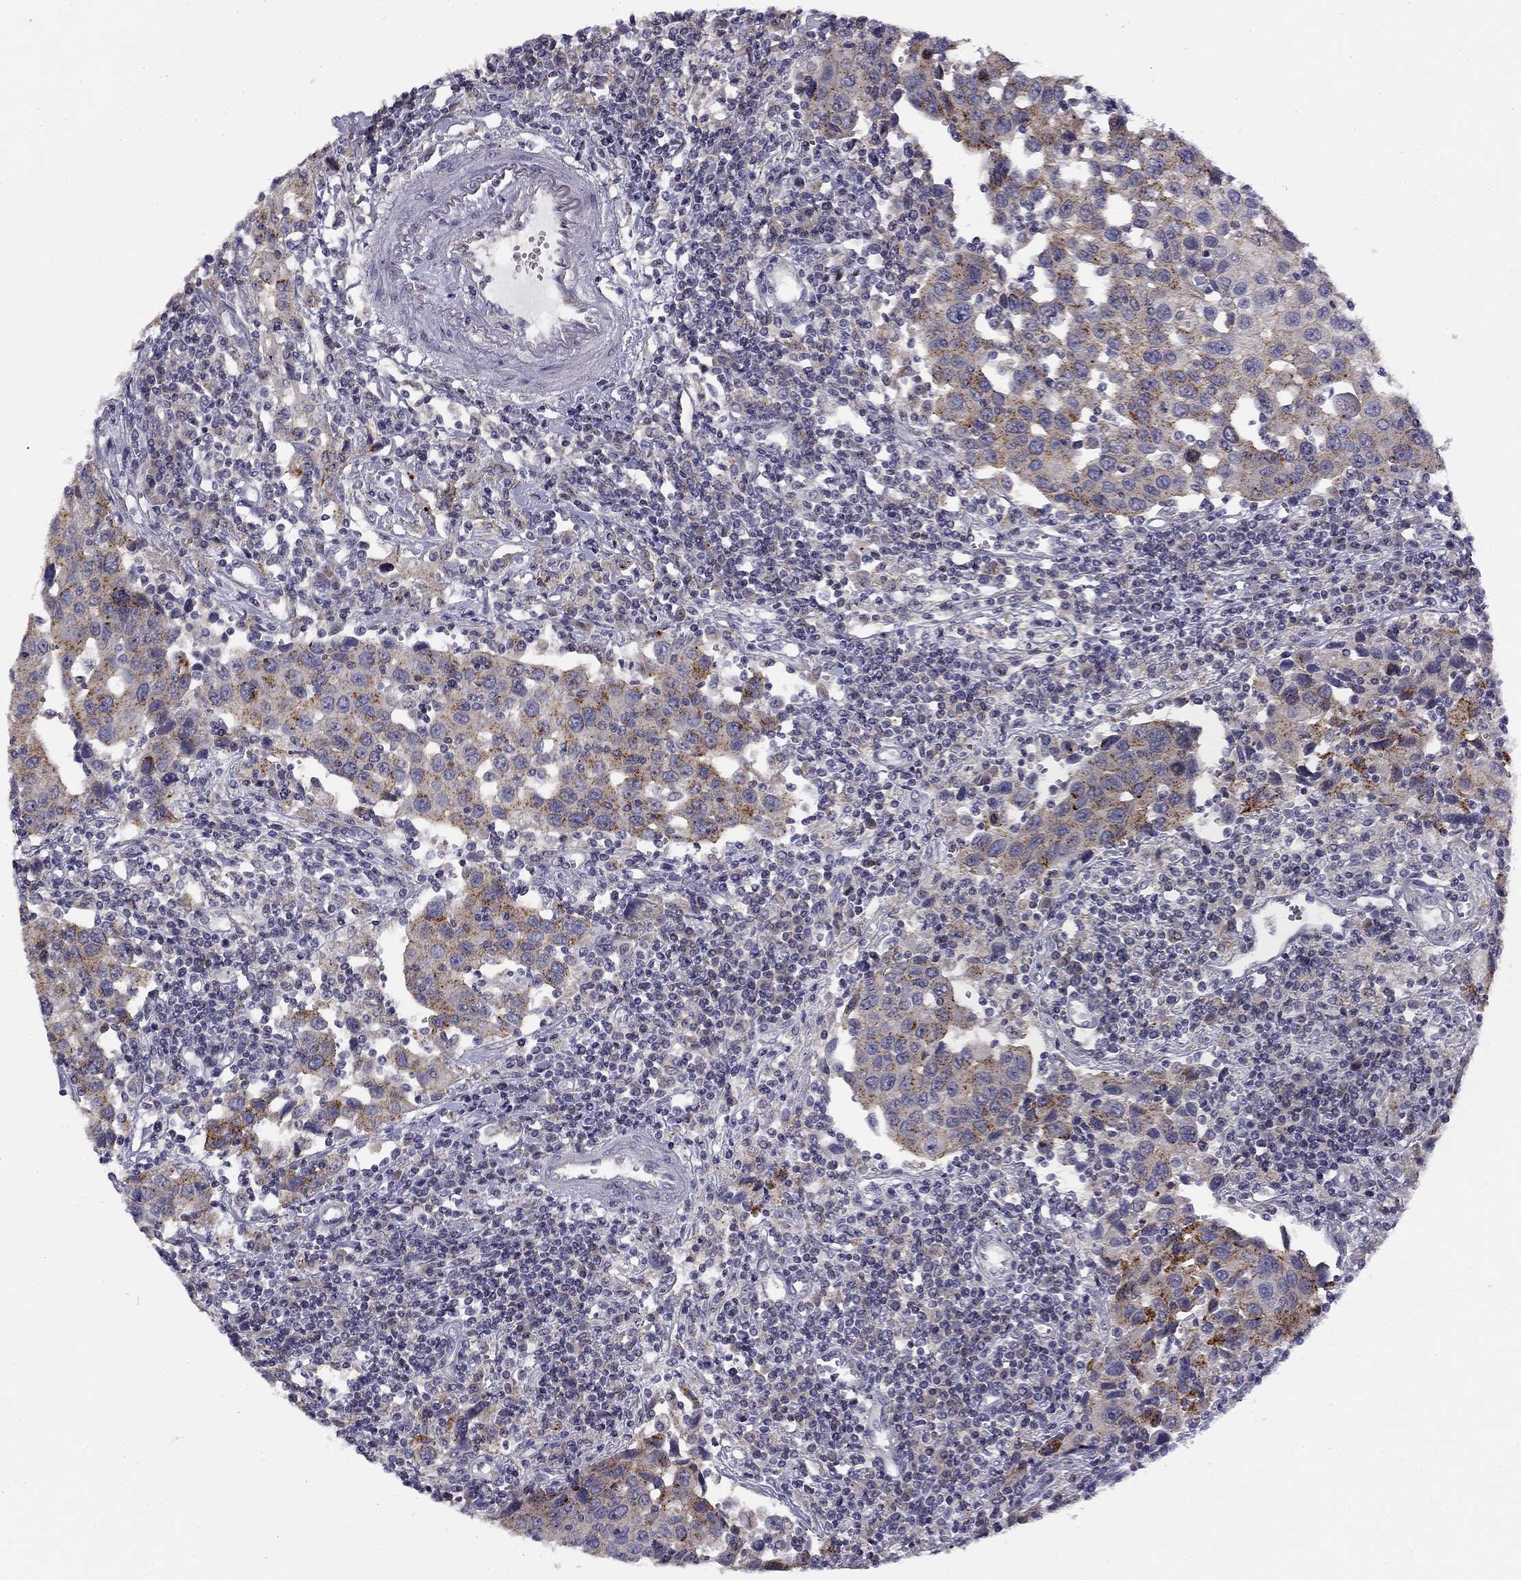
{"staining": {"intensity": "strong", "quantity": "<25%", "location": "cytoplasmic/membranous"}, "tissue": "urothelial cancer", "cell_type": "Tumor cells", "image_type": "cancer", "snomed": [{"axis": "morphology", "description": "Urothelial carcinoma, High grade"}, {"axis": "topography", "description": "Urinary bladder"}], "caption": "DAB immunohistochemical staining of human urothelial cancer reveals strong cytoplasmic/membranous protein staining in approximately <25% of tumor cells.", "gene": "CNR1", "patient": {"sex": "female", "age": 85}}